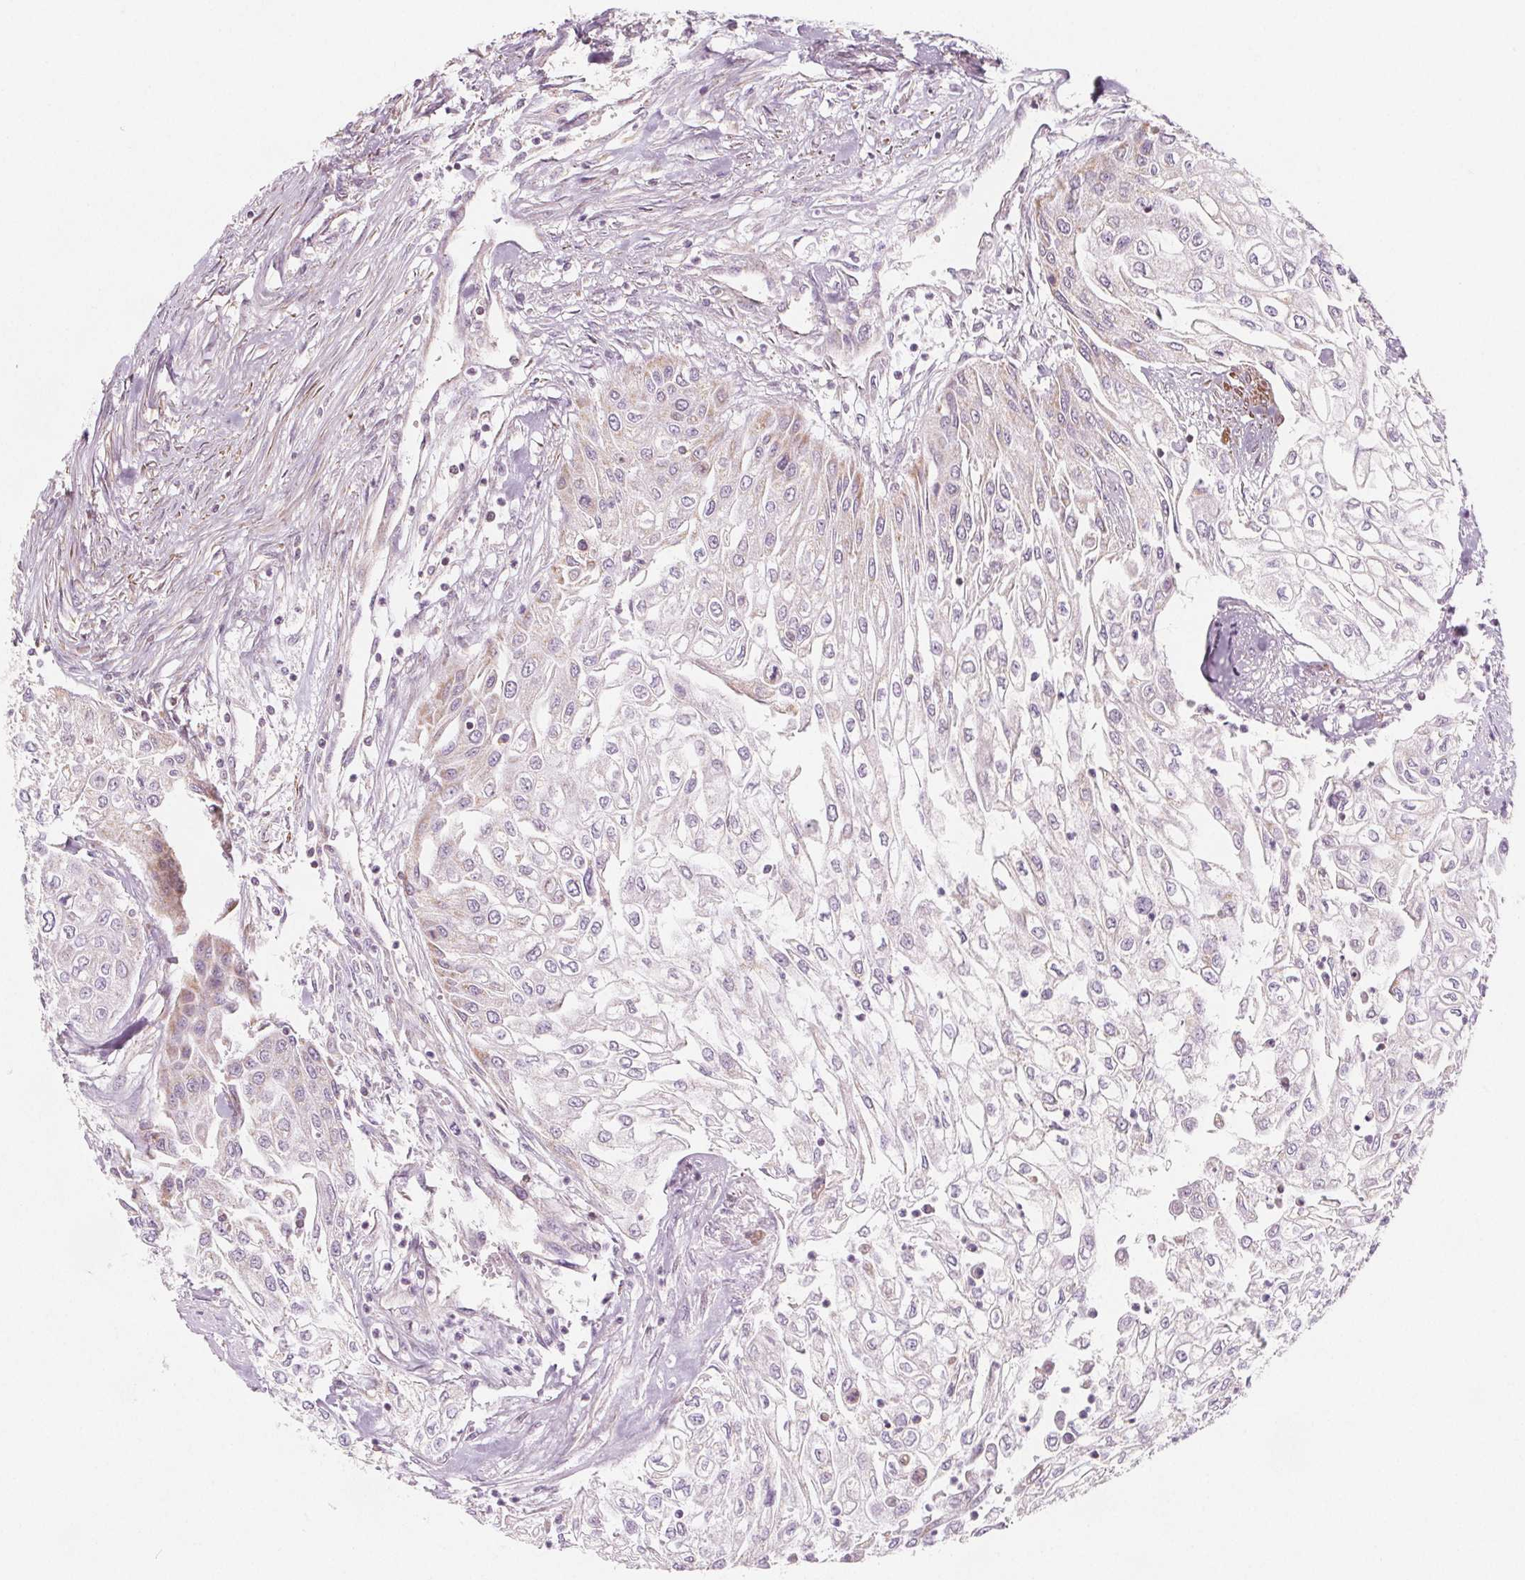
{"staining": {"intensity": "negative", "quantity": "none", "location": "none"}, "tissue": "urothelial cancer", "cell_type": "Tumor cells", "image_type": "cancer", "snomed": [{"axis": "morphology", "description": "Urothelial carcinoma, High grade"}, {"axis": "topography", "description": "Urinary bladder"}], "caption": "Immunohistochemistry (IHC) of human high-grade urothelial carcinoma displays no staining in tumor cells. (DAB immunohistochemistry, high magnification).", "gene": "ADAM33", "patient": {"sex": "male", "age": 62}}